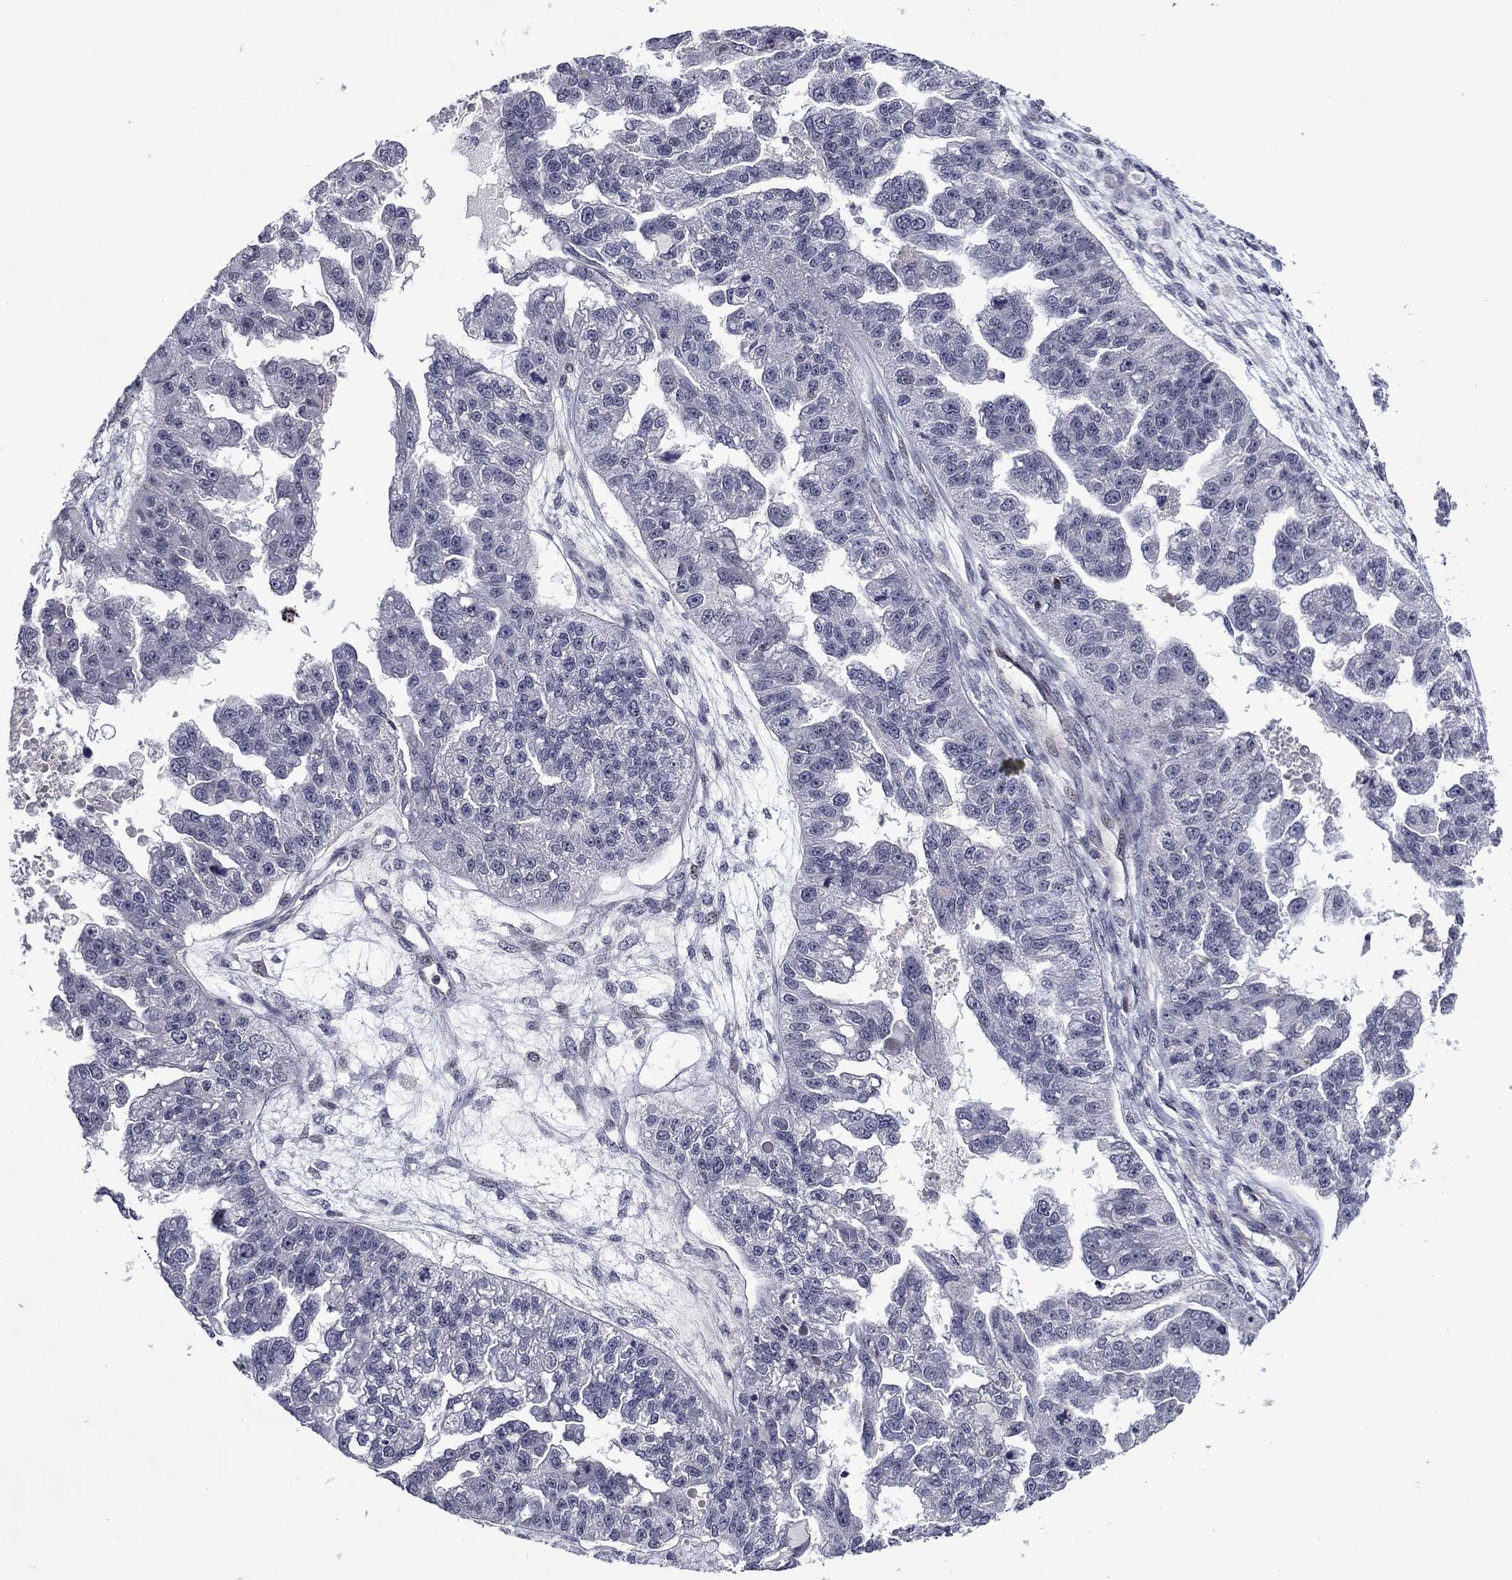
{"staining": {"intensity": "negative", "quantity": "none", "location": "none"}, "tissue": "ovarian cancer", "cell_type": "Tumor cells", "image_type": "cancer", "snomed": [{"axis": "morphology", "description": "Cystadenocarcinoma, serous, NOS"}, {"axis": "topography", "description": "Ovary"}], "caption": "Immunohistochemistry (IHC) of human ovarian serous cystadenocarcinoma exhibits no positivity in tumor cells. (Stains: DAB IHC with hematoxylin counter stain, Microscopy: brightfield microscopy at high magnification).", "gene": "B3GAT1", "patient": {"sex": "female", "age": 58}}